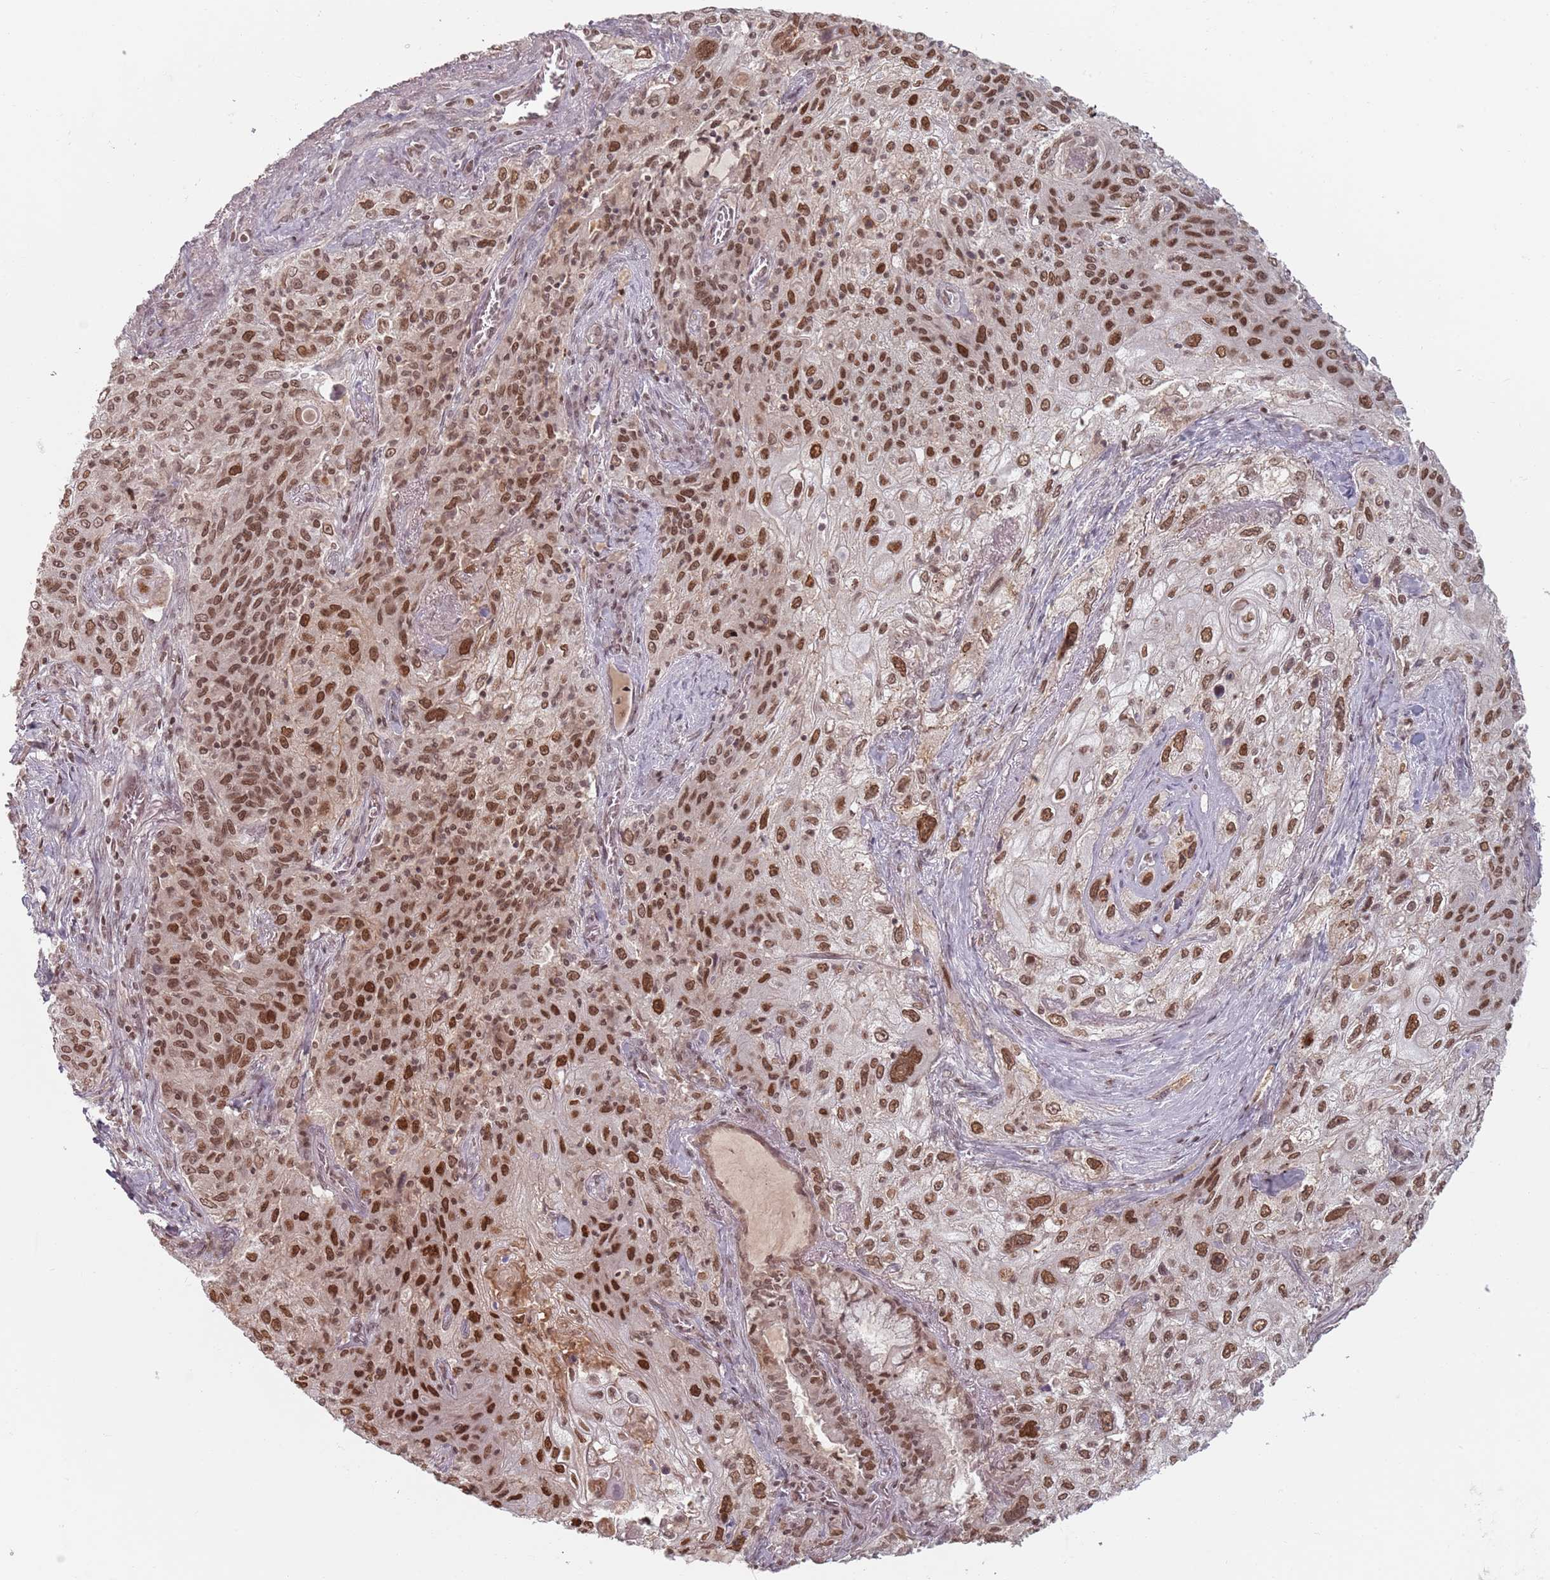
{"staining": {"intensity": "strong", "quantity": ">75%", "location": "cytoplasmic/membranous,nuclear"}, "tissue": "lung cancer", "cell_type": "Tumor cells", "image_type": "cancer", "snomed": [{"axis": "morphology", "description": "Squamous cell carcinoma, NOS"}, {"axis": "topography", "description": "Lung"}], "caption": "Immunohistochemical staining of lung cancer (squamous cell carcinoma) exhibits high levels of strong cytoplasmic/membranous and nuclear protein staining in approximately >75% of tumor cells.", "gene": "NUP50", "patient": {"sex": "female", "age": 69}}